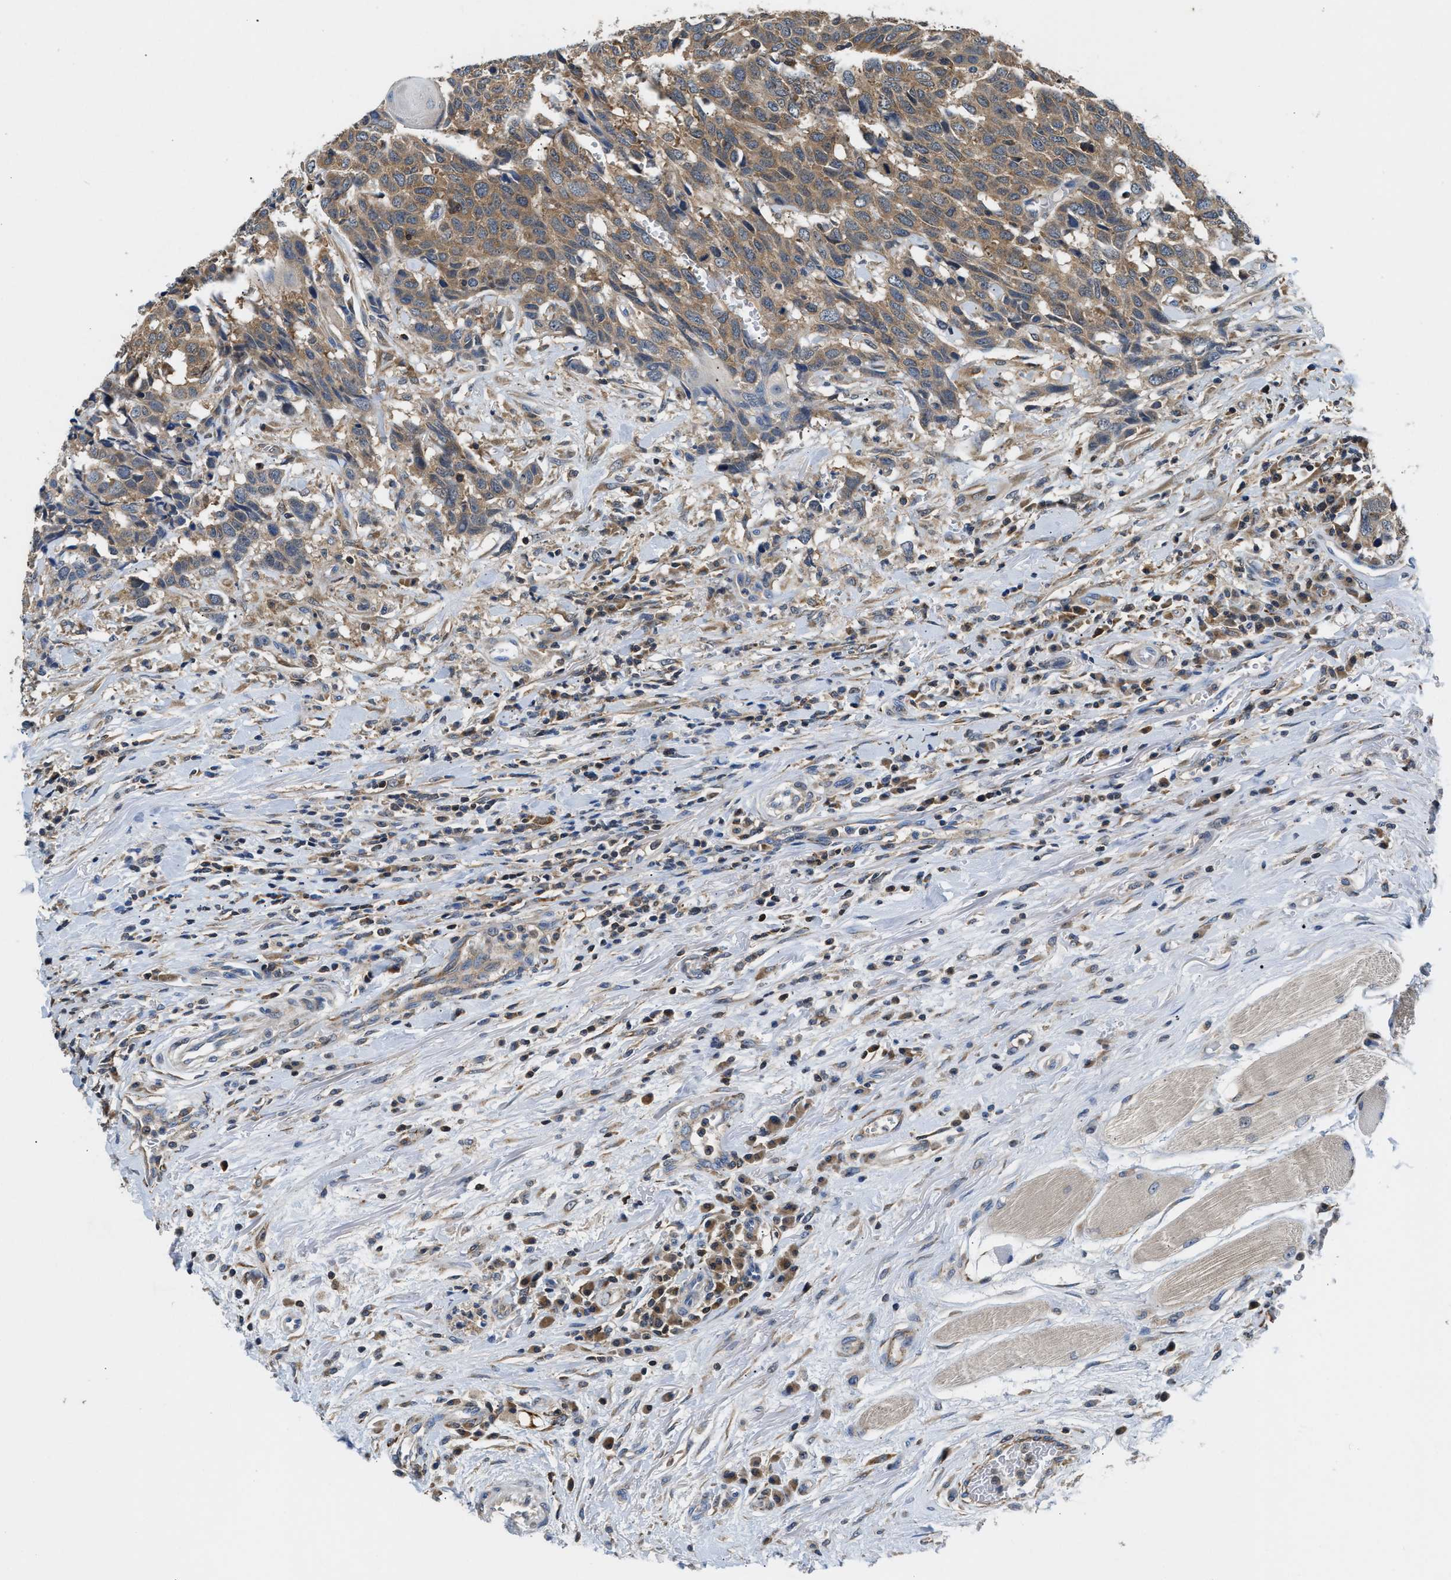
{"staining": {"intensity": "moderate", "quantity": ">75%", "location": "cytoplasmic/membranous"}, "tissue": "head and neck cancer", "cell_type": "Tumor cells", "image_type": "cancer", "snomed": [{"axis": "morphology", "description": "Squamous cell carcinoma, NOS"}, {"axis": "topography", "description": "Head-Neck"}], "caption": "Protein analysis of head and neck squamous cell carcinoma tissue displays moderate cytoplasmic/membranous expression in approximately >75% of tumor cells. (Brightfield microscopy of DAB IHC at high magnification).", "gene": "CCM2", "patient": {"sex": "male", "age": 66}}